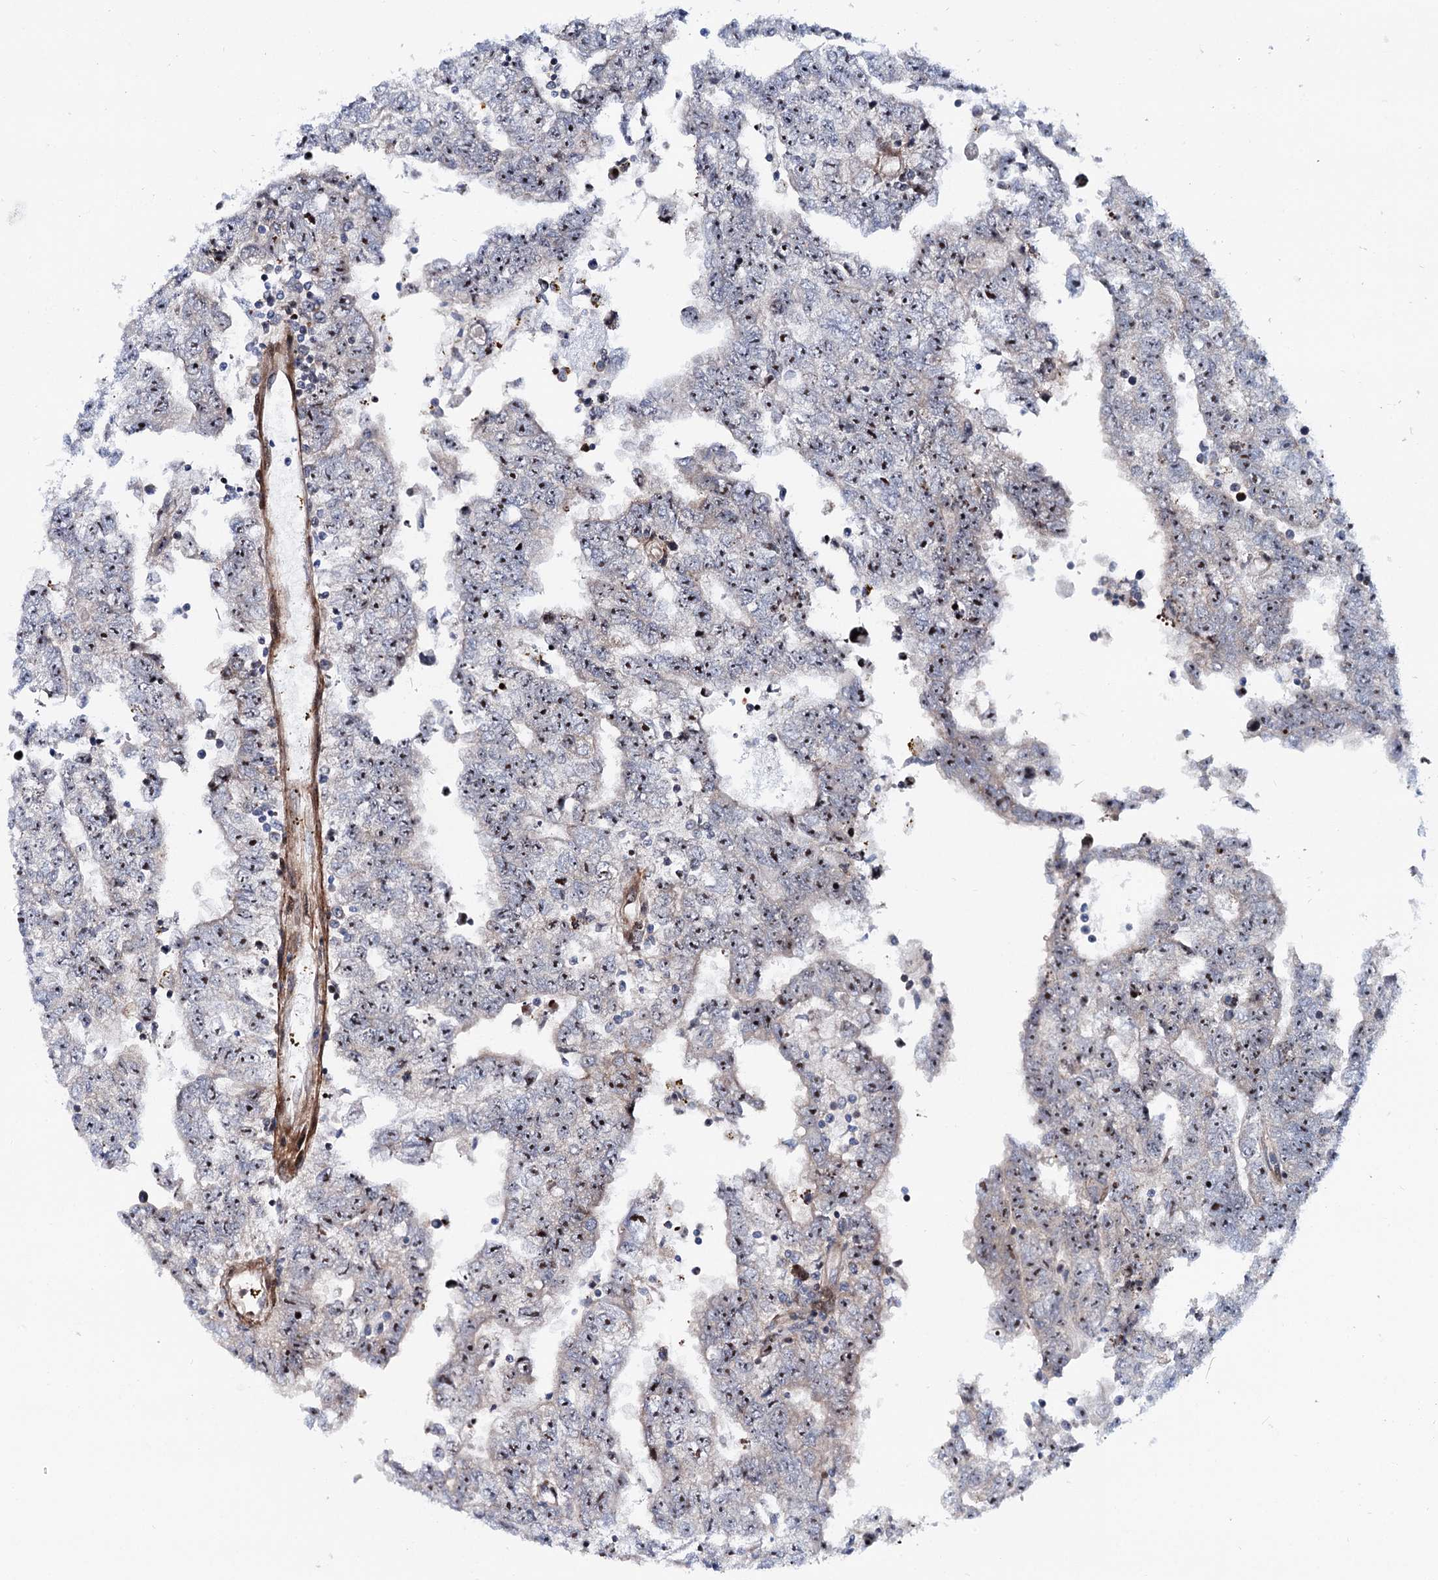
{"staining": {"intensity": "moderate", "quantity": "25%-75%", "location": "nuclear"}, "tissue": "testis cancer", "cell_type": "Tumor cells", "image_type": "cancer", "snomed": [{"axis": "morphology", "description": "Carcinoma, Embryonal, NOS"}, {"axis": "topography", "description": "Testis"}], "caption": "The histopathology image displays staining of embryonal carcinoma (testis), revealing moderate nuclear protein staining (brown color) within tumor cells.", "gene": "THAP9", "patient": {"sex": "male", "age": 25}}